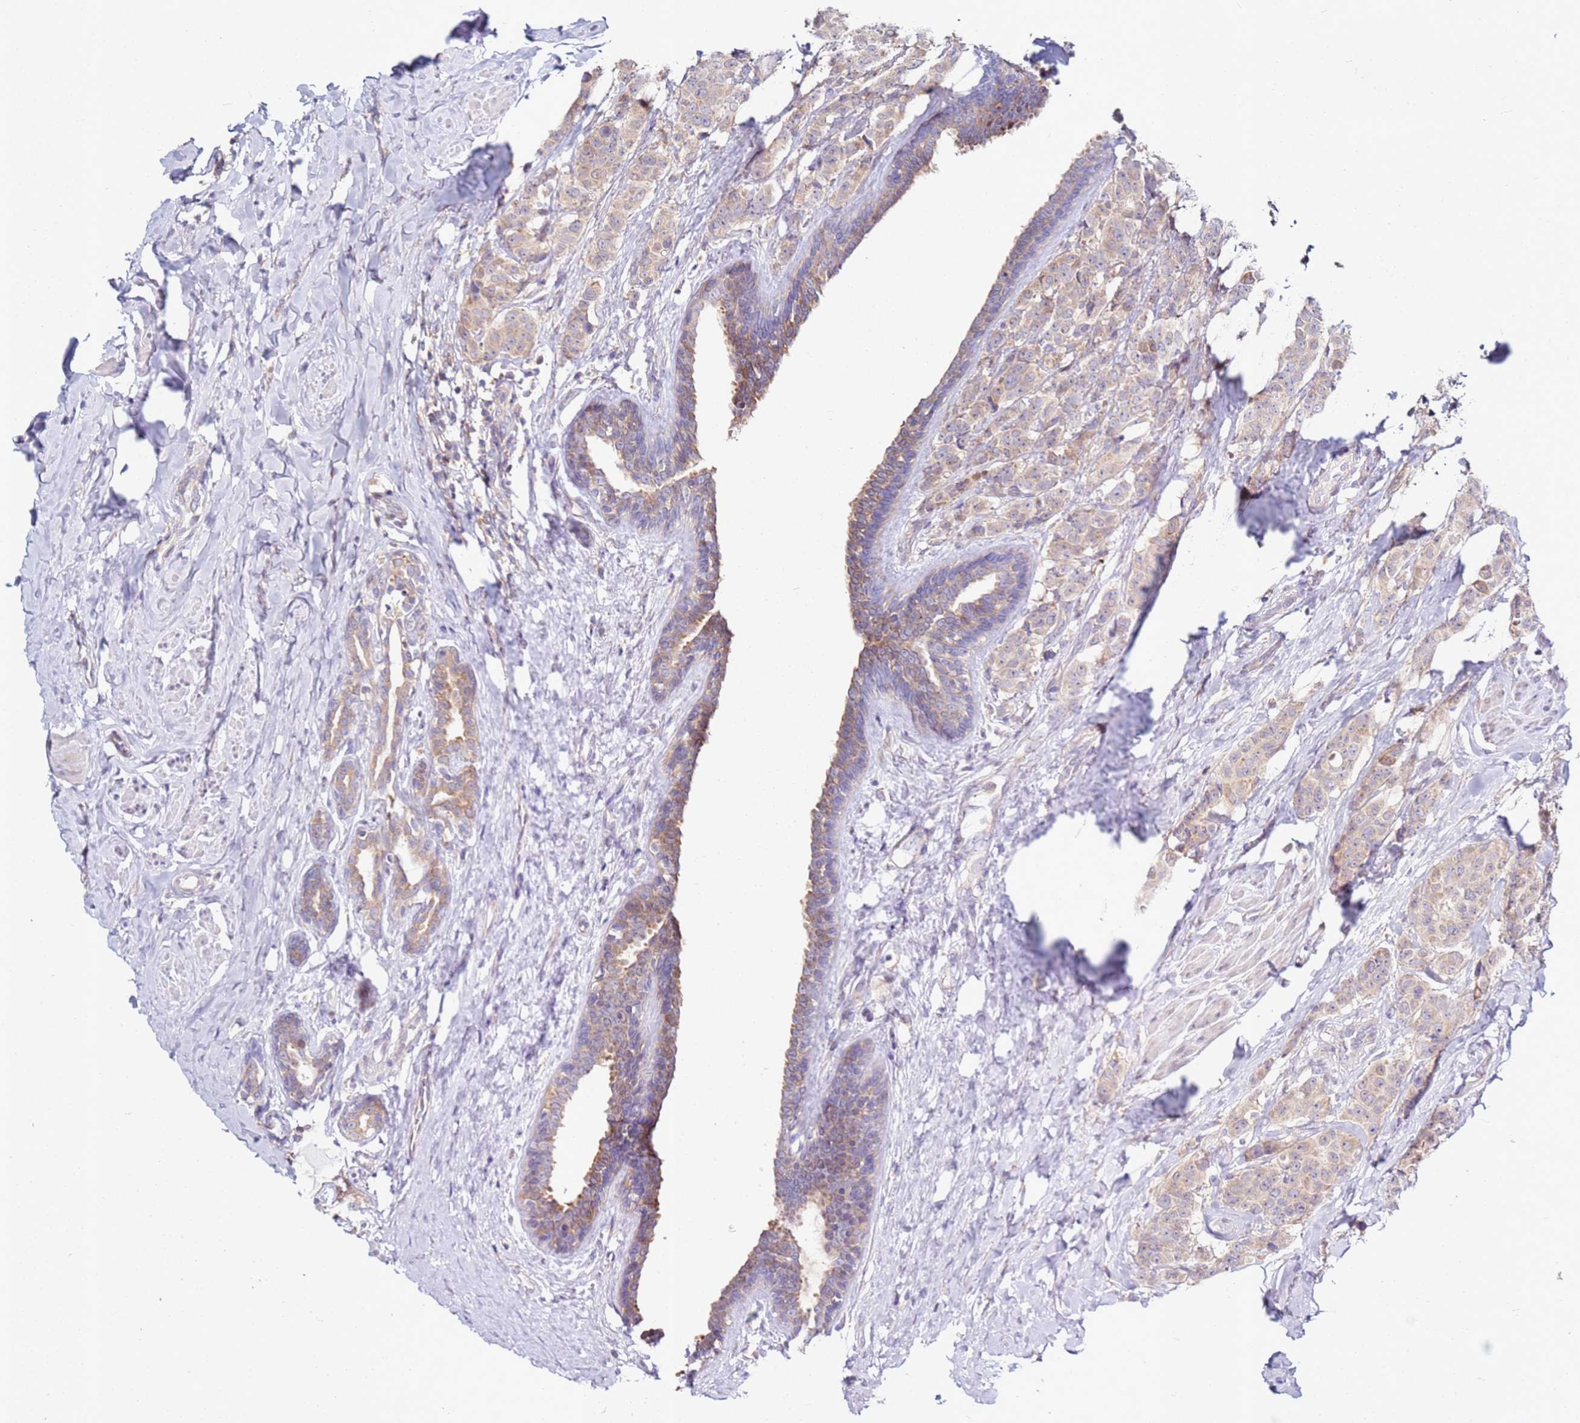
{"staining": {"intensity": "weak", "quantity": ">75%", "location": "cytoplasmic/membranous"}, "tissue": "breast cancer", "cell_type": "Tumor cells", "image_type": "cancer", "snomed": [{"axis": "morphology", "description": "Duct carcinoma"}, {"axis": "topography", "description": "Breast"}], "caption": "Protein expression analysis of breast cancer displays weak cytoplasmic/membranous expression in about >75% of tumor cells.", "gene": "CNOT9", "patient": {"sex": "female", "age": 40}}